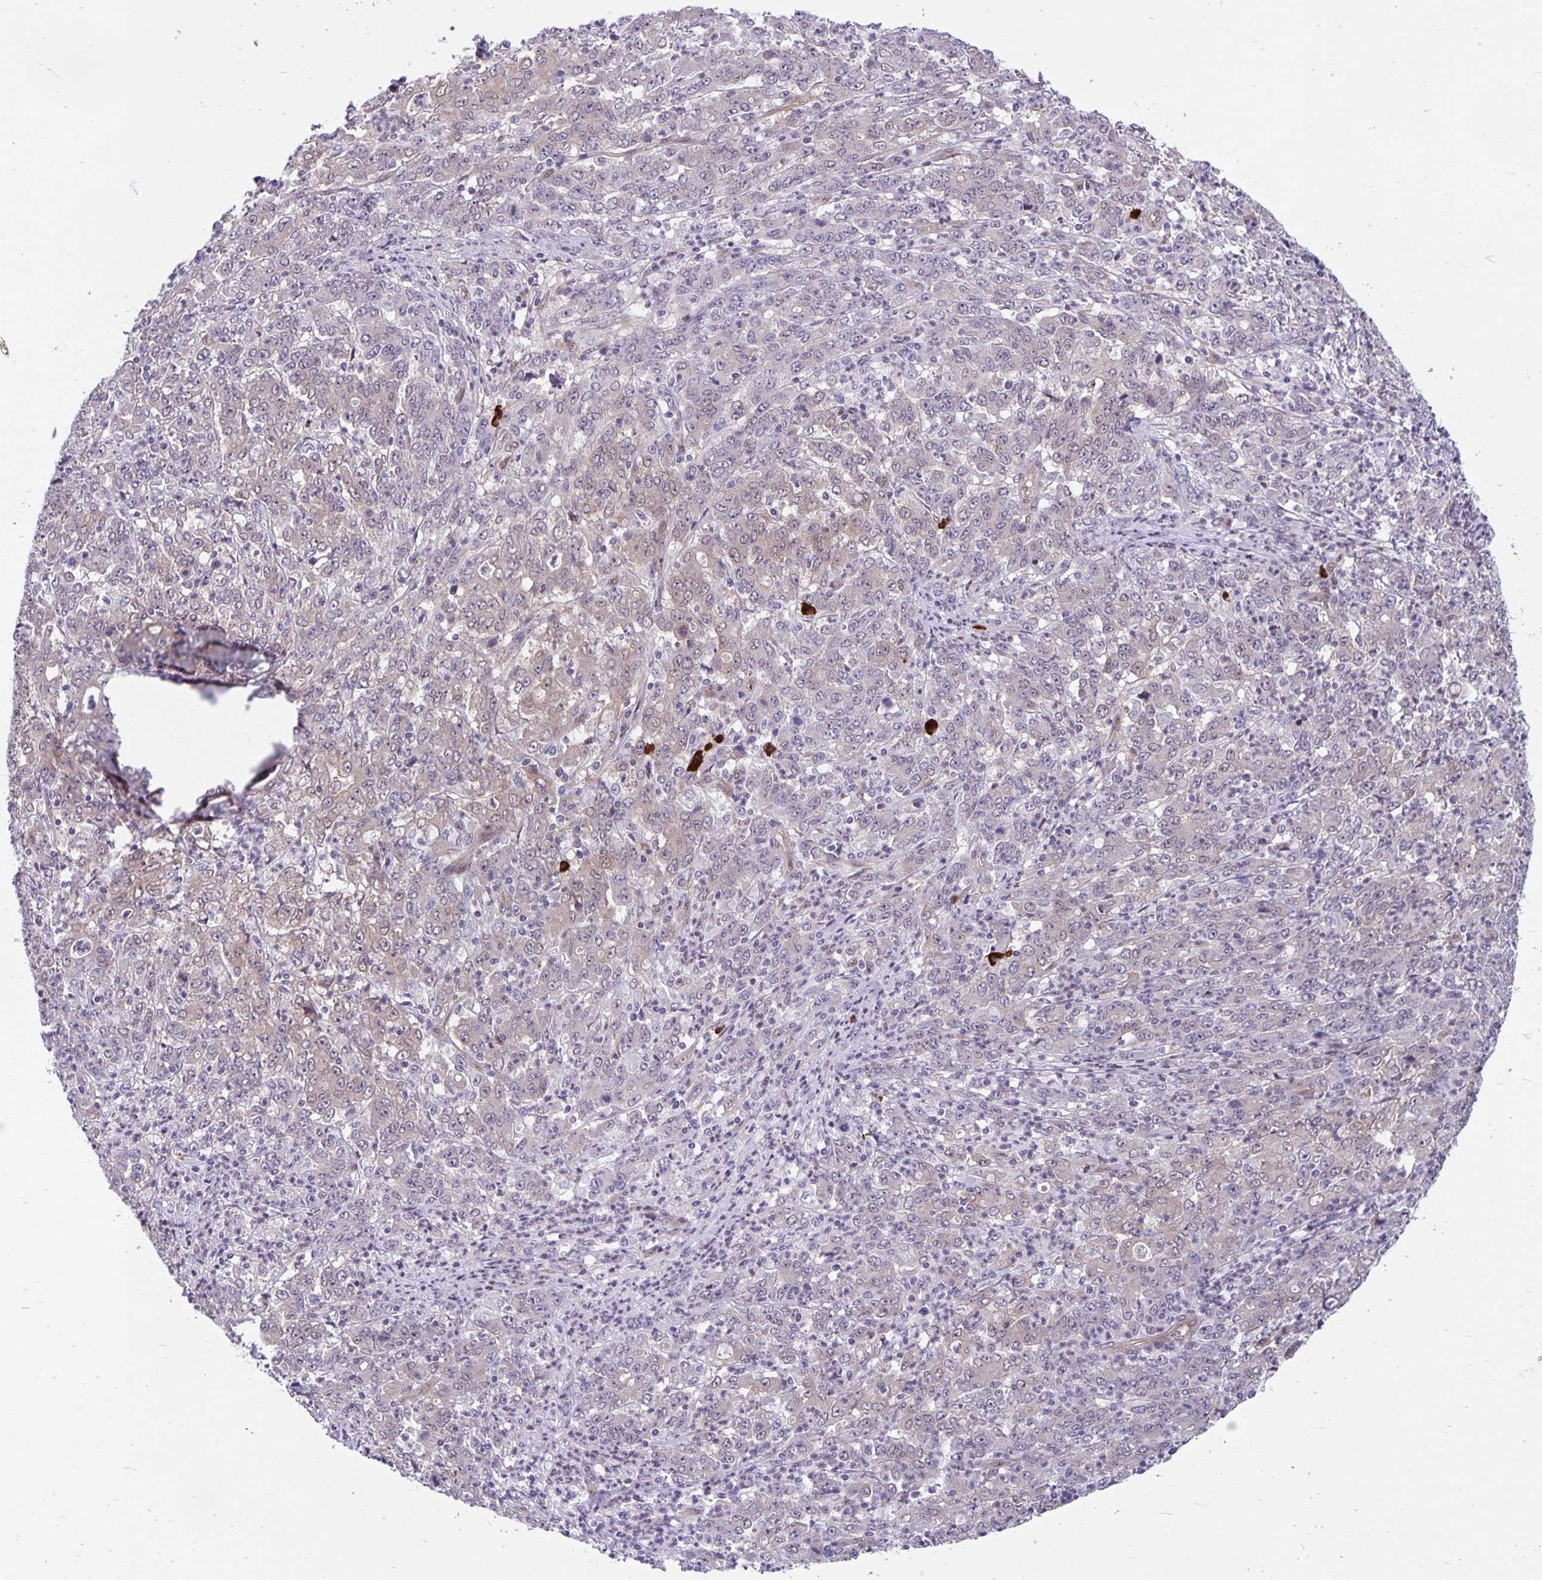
{"staining": {"intensity": "weak", "quantity": "25%-75%", "location": "cytoplasmic/membranous"}, "tissue": "stomach cancer", "cell_type": "Tumor cells", "image_type": "cancer", "snomed": [{"axis": "morphology", "description": "Adenocarcinoma, NOS"}, {"axis": "topography", "description": "Stomach, lower"}], "caption": "The micrograph shows immunohistochemical staining of stomach cancer. There is weak cytoplasmic/membranous expression is appreciated in approximately 25%-75% of tumor cells.", "gene": "TAX1BP3", "patient": {"sex": "female", "age": 71}}